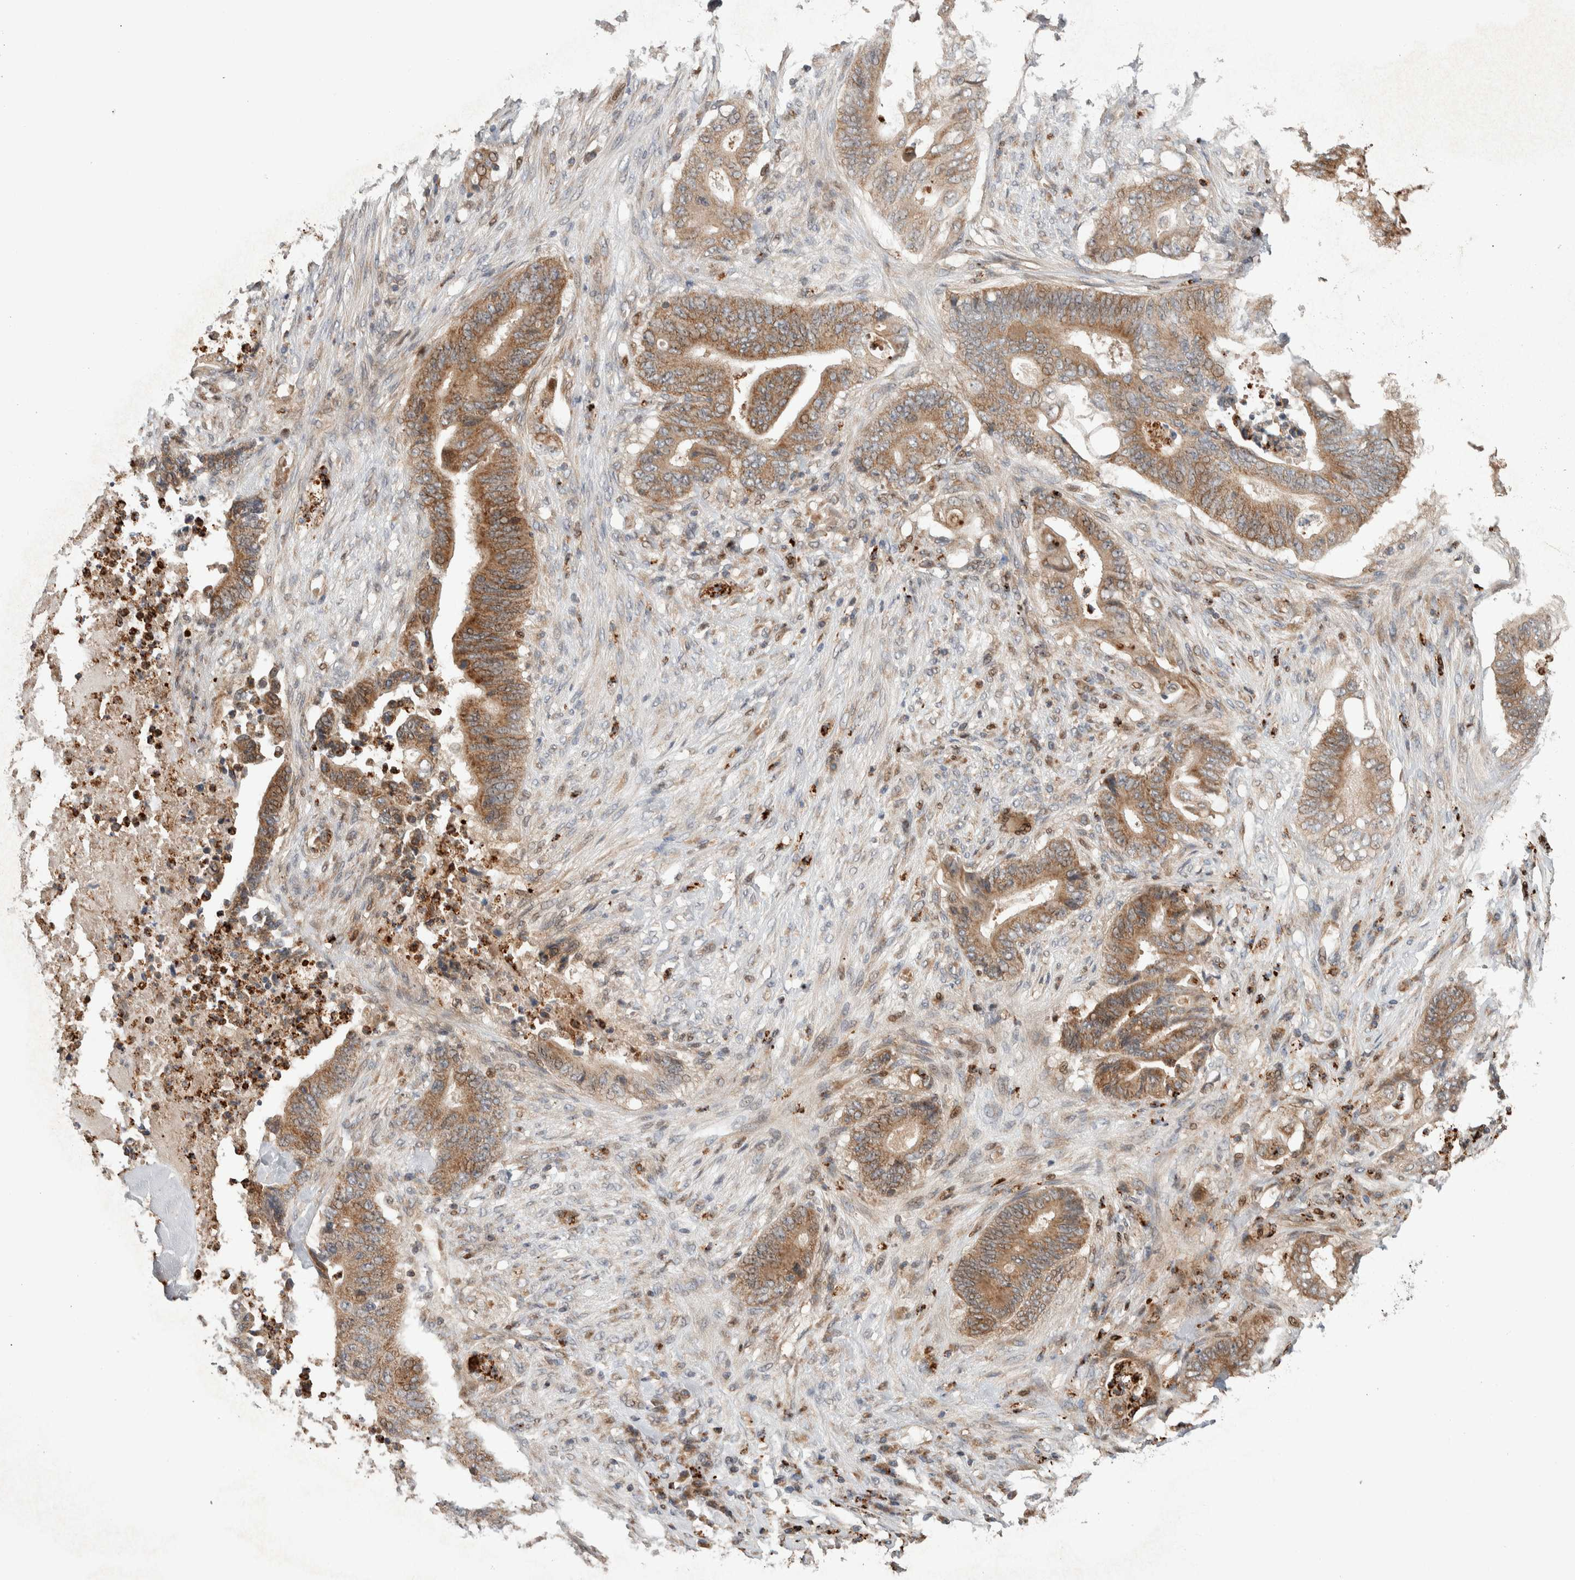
{"staining": {"intensity": "moderate", "quantity": ">75%", "location": "cytoplasmic/membranous"}, "tissue": "stomach cancer", "cell_type": "Tumor cells", "image_type": "cancer", "snomed": [{"axis": "morphology", "description": "Adenocarcinoma, NOS"}, {"axis": "topography", "description": "Stomach"}], "caption": "Stomach cancer (adenocarcinoma) was stained to show a protein in brown. There is medium levels of moderate cytoplasmic/membranous staining in approximately >75% of tumor cells.", "gene": "VPS53", "patient": {"sex": "female", "age": 73}}